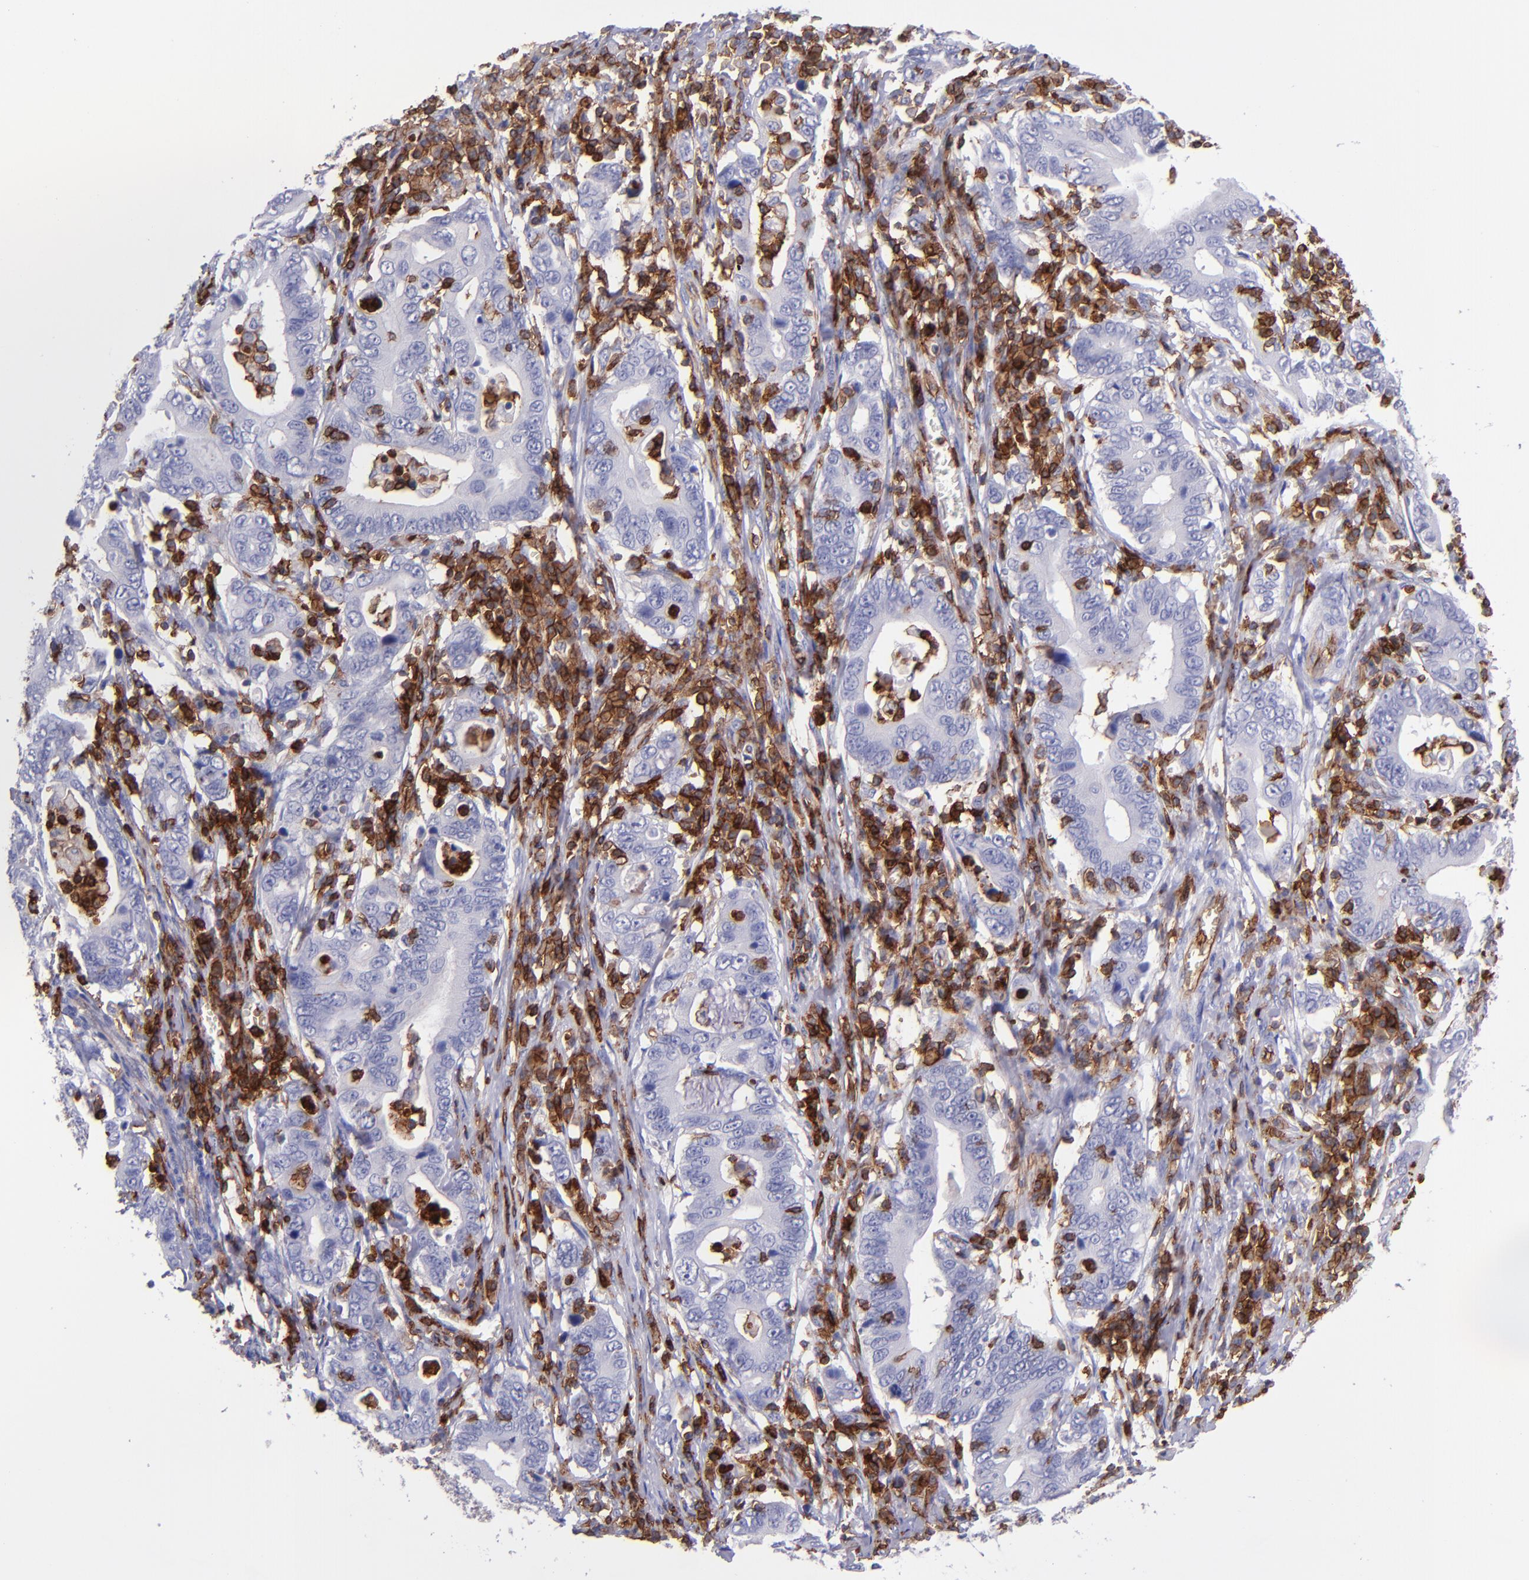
{"staining": {"intensity": "negative", "quantity": "none", "location": "none"}, "tissue": "stomach cancer", "cell_type": "Tumor cells", "image_type": "cancer", "snomed": [{"axis": "morphology", "description": "Adenocarcinoma, NOS"}, {"axis": "topography", "description": "Stomach, upper"}], "caption": "An image of human stomach cancer (adenocarcinoma) is negative for staining in tumor cells.", "gene": "ICAM3", "patient": {"sex": "male", "age": 63}}